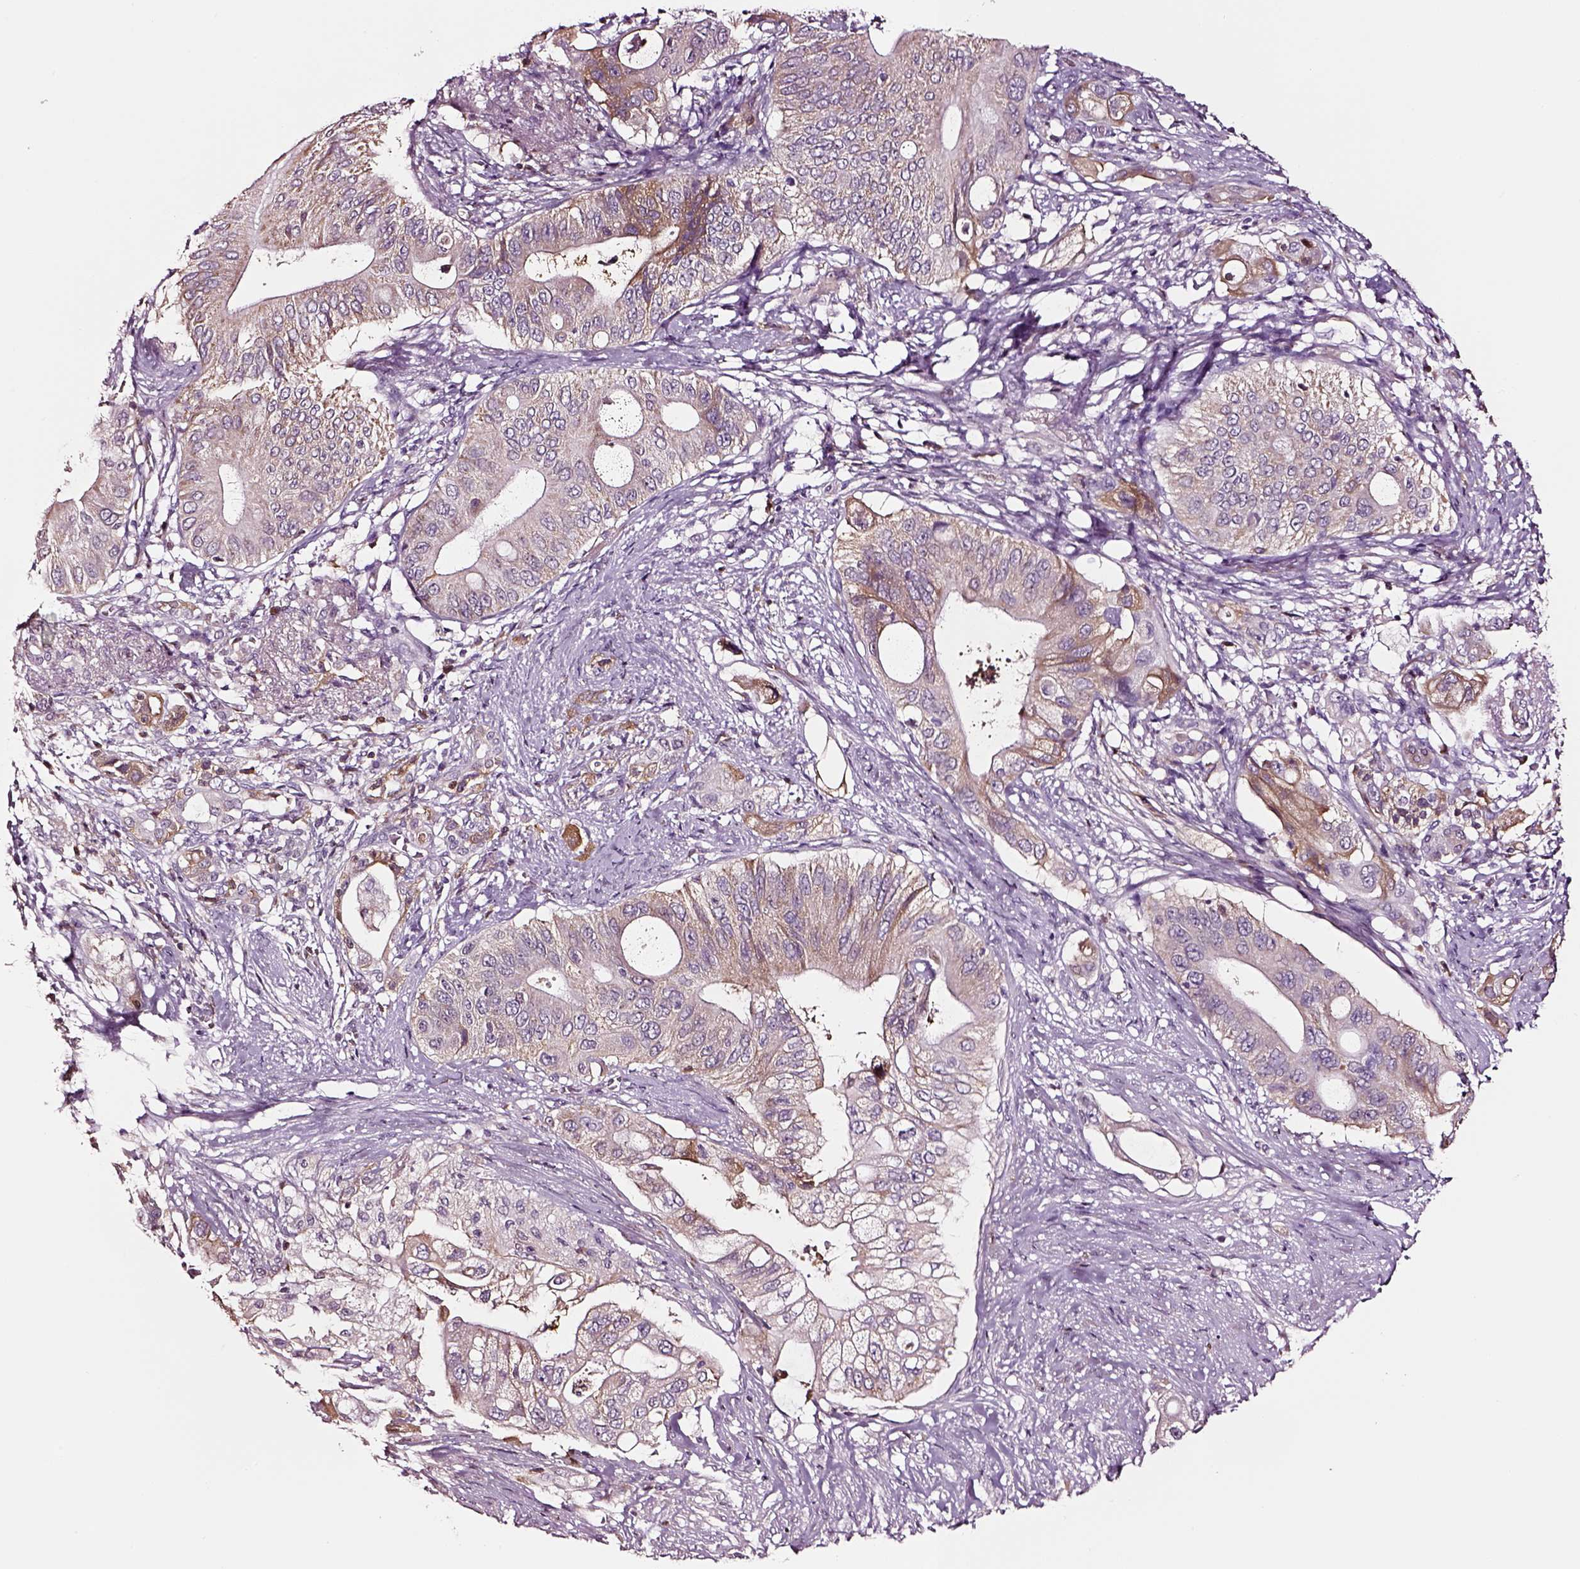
{"staining": {"intensity": "weak", "quantity": "<25%", "location": "cytoplasmic/membranous"}, "tissue": "pancreatic cancer", "cell_type": "Tumor cells", "image_type": "cancer", "snomed": [{"axis": "morphology", "description": "Adenocarcinoma, NOS"}, {"axis": "topography", "description": "Pancreas"}], "caption": "Tumor cells show no significant protein expression in pancreatic cancer (adenocarcinoma).", "gene": "TF", "patient": {"sex": "female", "age": 72}}